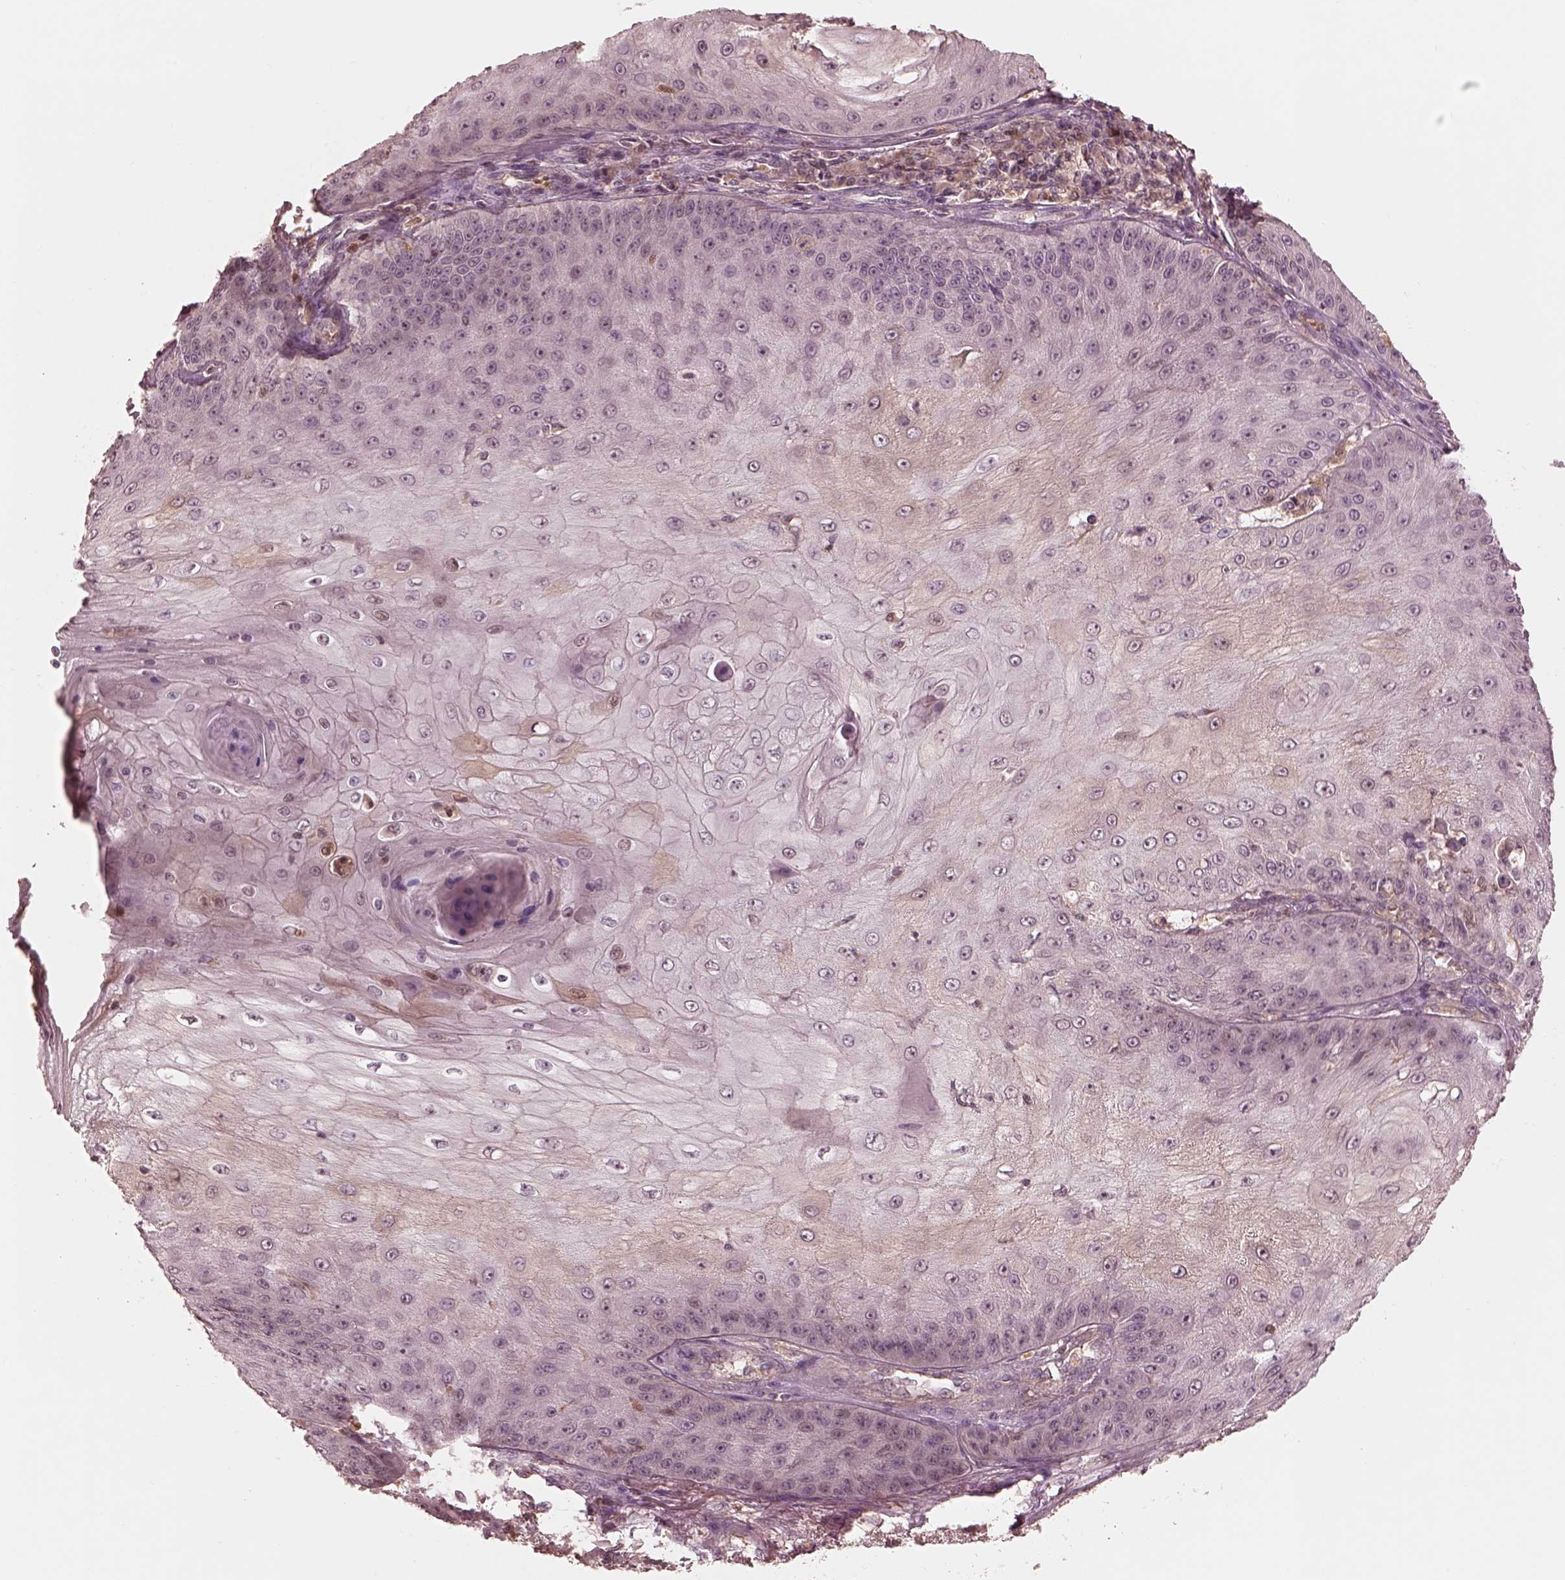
{"staining": {"intensity": "negative", "quantity": "none", "location": "none"}, "tissue": "skin cancer", "cell_type": "Tumor cells", "image_type": "cancer", "snomed": [{"axis": "morphology", "description": "Squamous cell carcinoma, NOS"}, {"axis": "topography", "description": "Skin"}], "caption": "This is an IHC micrograph of human skin squamous cell carcinoma. There is no positivity in tumor cells.", "gene": "TF", "patient": {"sex": "male", "age": 70}}